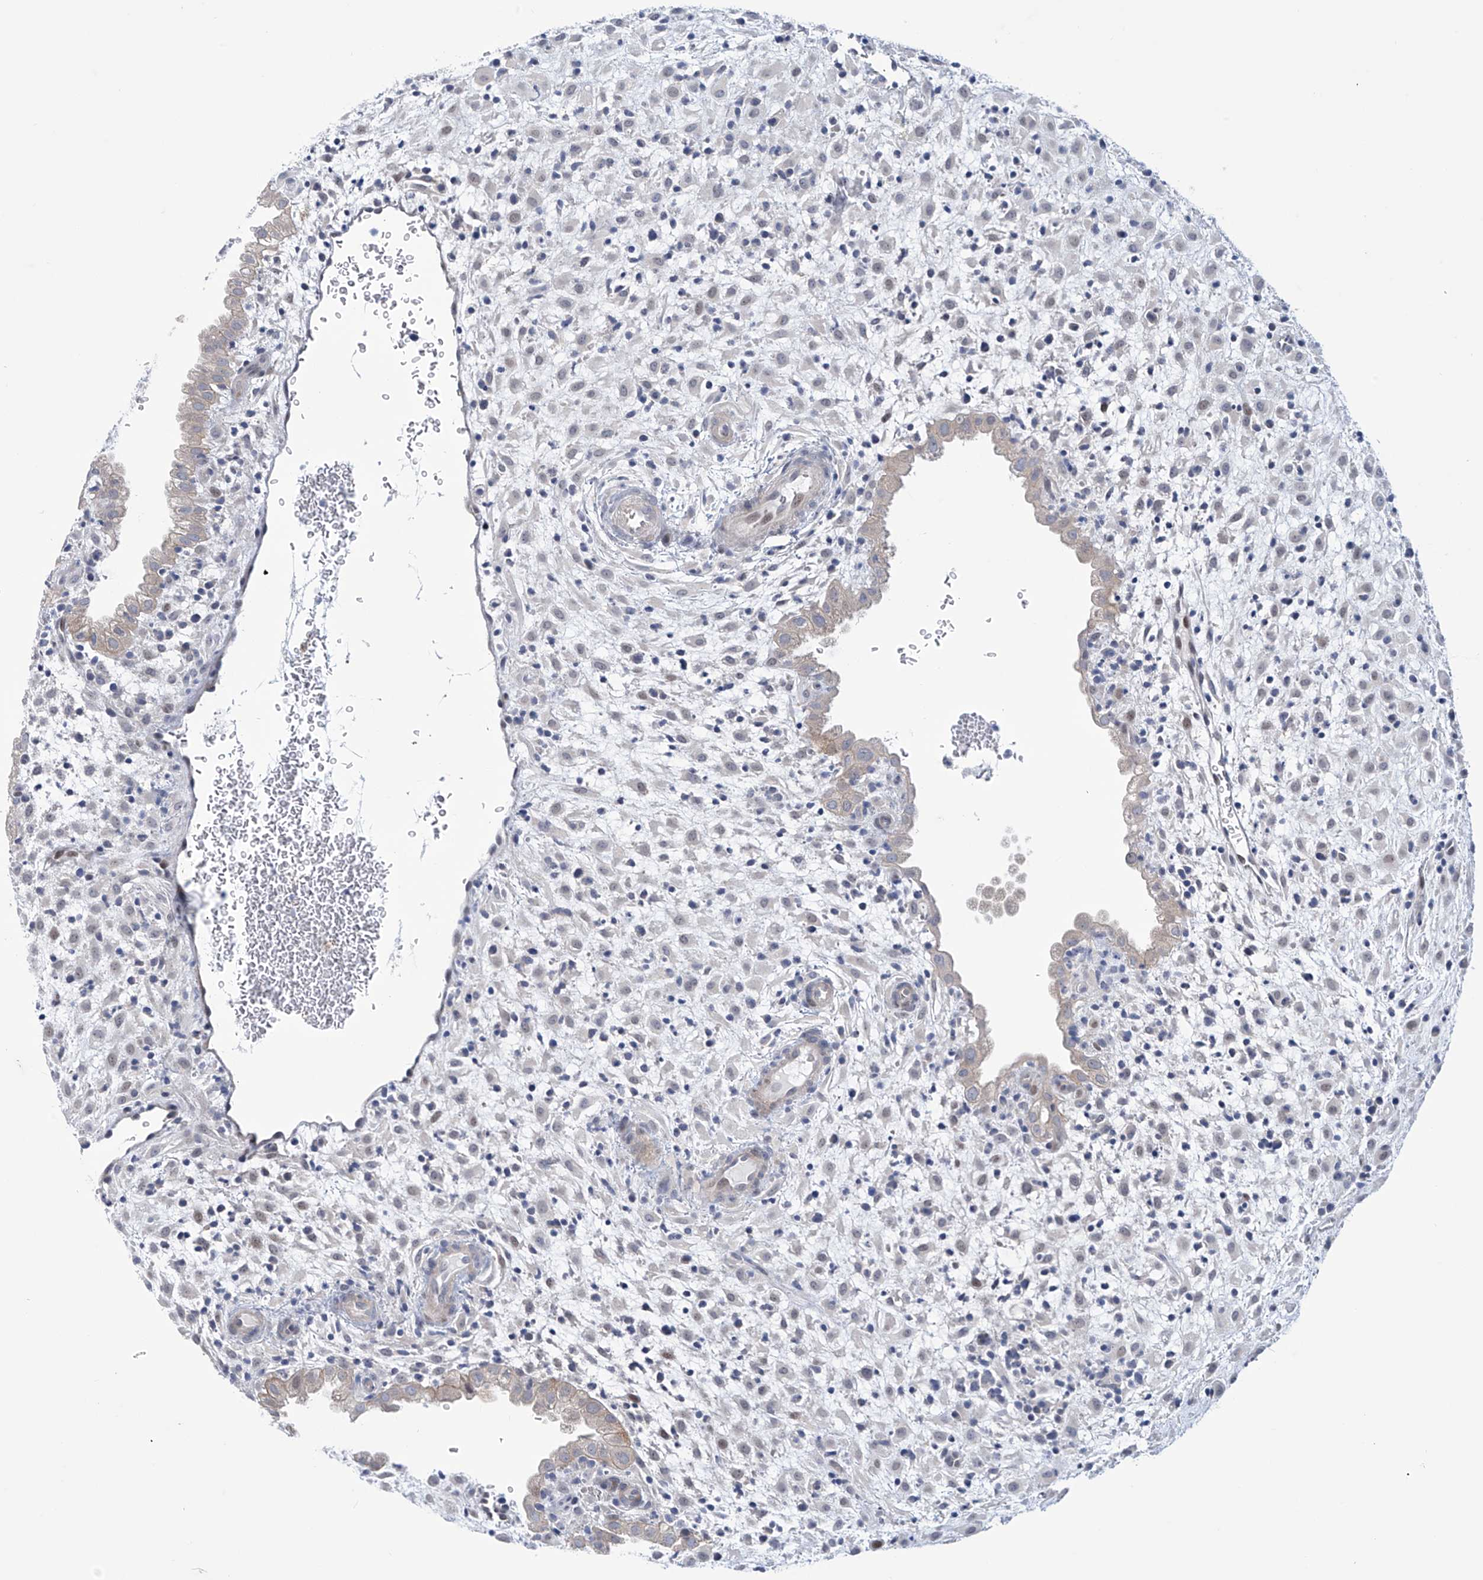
{"staining": {"intensity": "weak", "quantity": "25%-75%", "location": "nuclear"}, "tissue": "placenta", "cell_type": "Decidual cells", "image_type": "normal", "snomed": [{"axis": "morphology", "description": "Normal tissue, NOS"}, {"axis": "topography", "description": "Placenta"}], "caption": "Immunohistochemistry (IHC) (DAB (3,3'-diaminobenzidine)) staining of unremarkable placenta displays weak nuclear protein positivity in approximately 25%-75% of decidual cells. The protein is stained brown, and the nuclei are stained in blue (DAB IHC with brightfield microscopy, high magnification).", "gene": "TRIM60", "patient": {"sex": "female", "age": 35}}